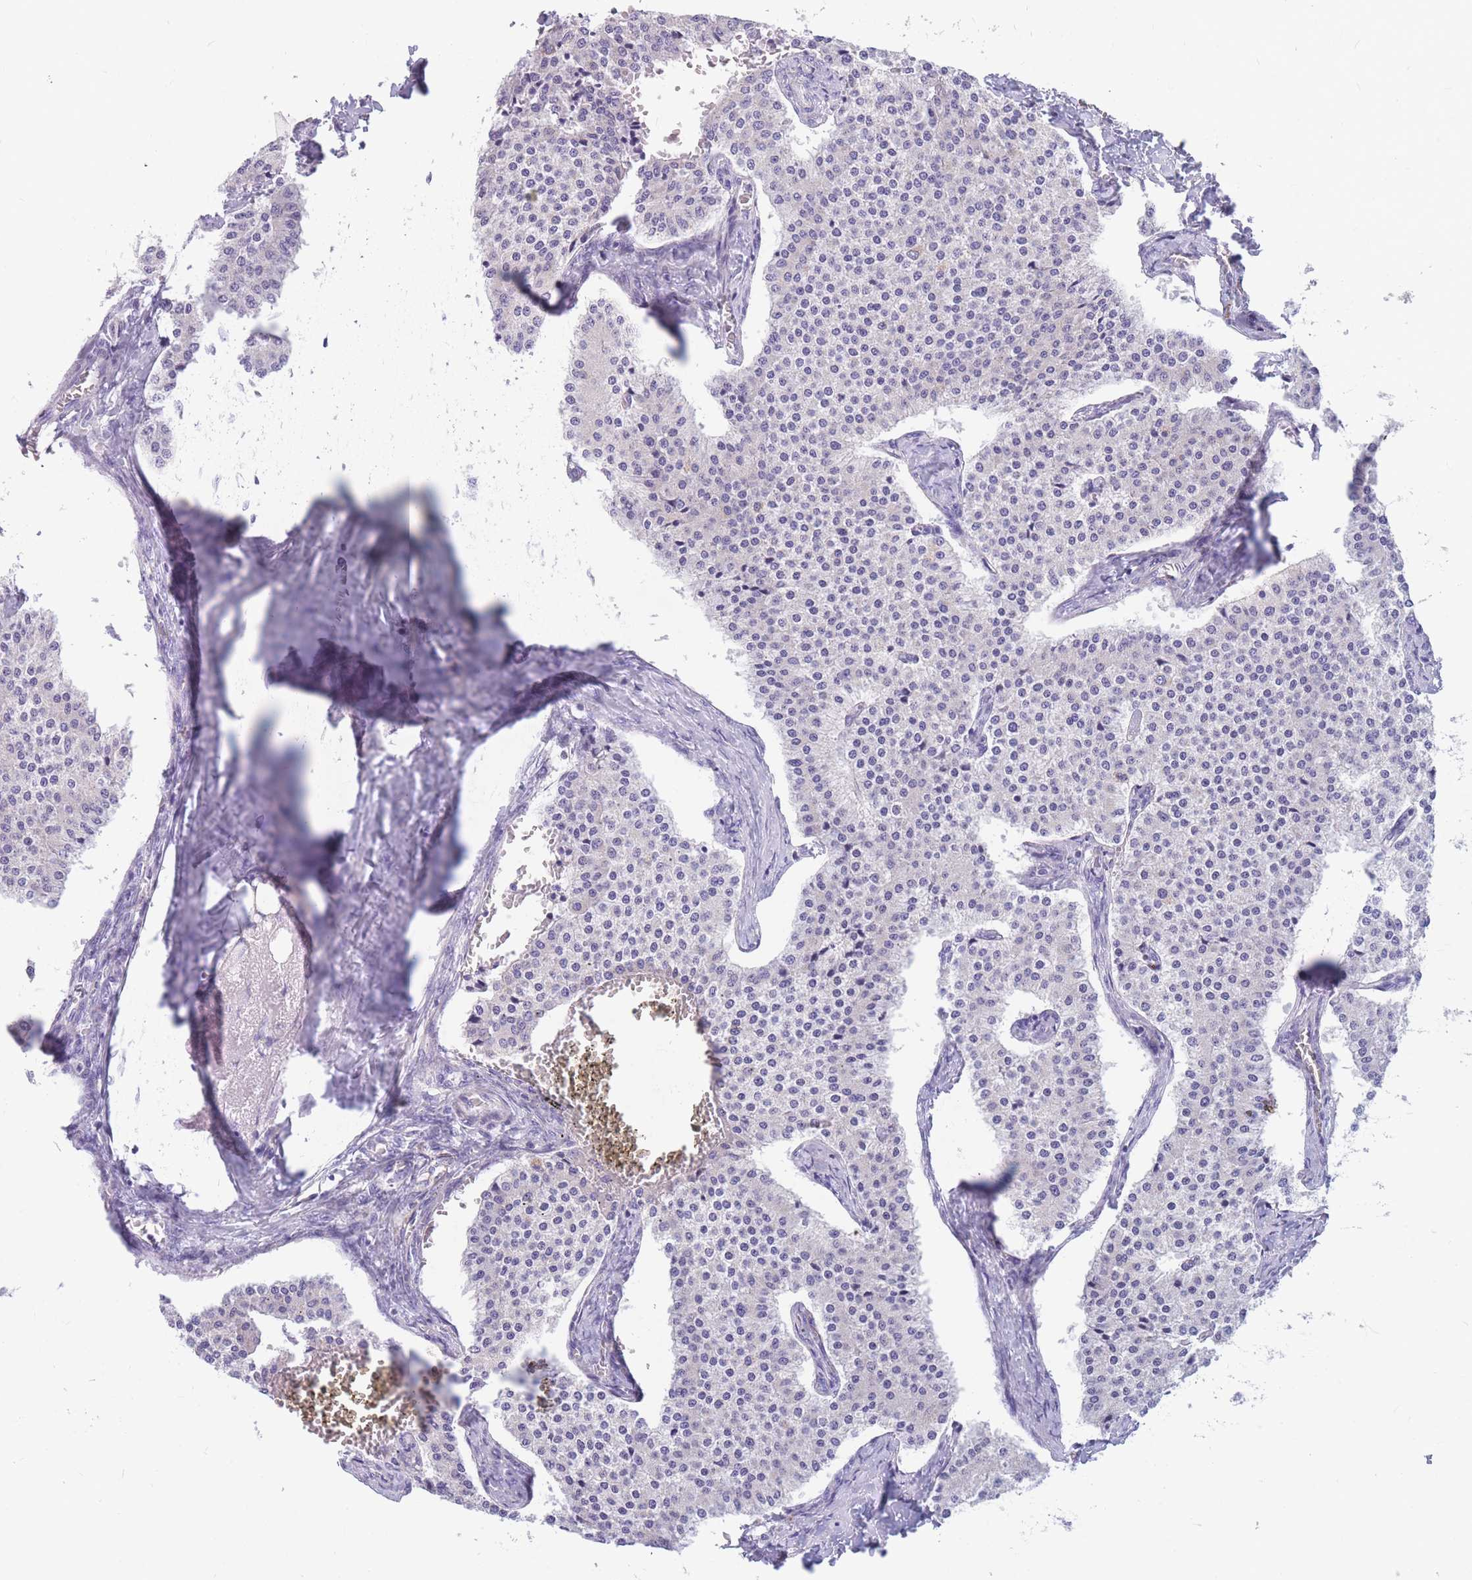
{"staining": {"intensity": "negative", "quantity": "none", "location": "none"}, "tissue": "carcinoid", "cell_type": "Tumor cells", "image_type": "cancer", "snomed": [{"axis": "morphology", "description": "Carcinoid, malignant, NOS"}, {"axis": "topography", "description": "Colon"}], "caption": "A photomicrograph of malignant carcinoid stained for a protein displays no brown staining in tumor cells.", "gene": "DHRS11", "patient": {"sex": "female", "age": 52}}